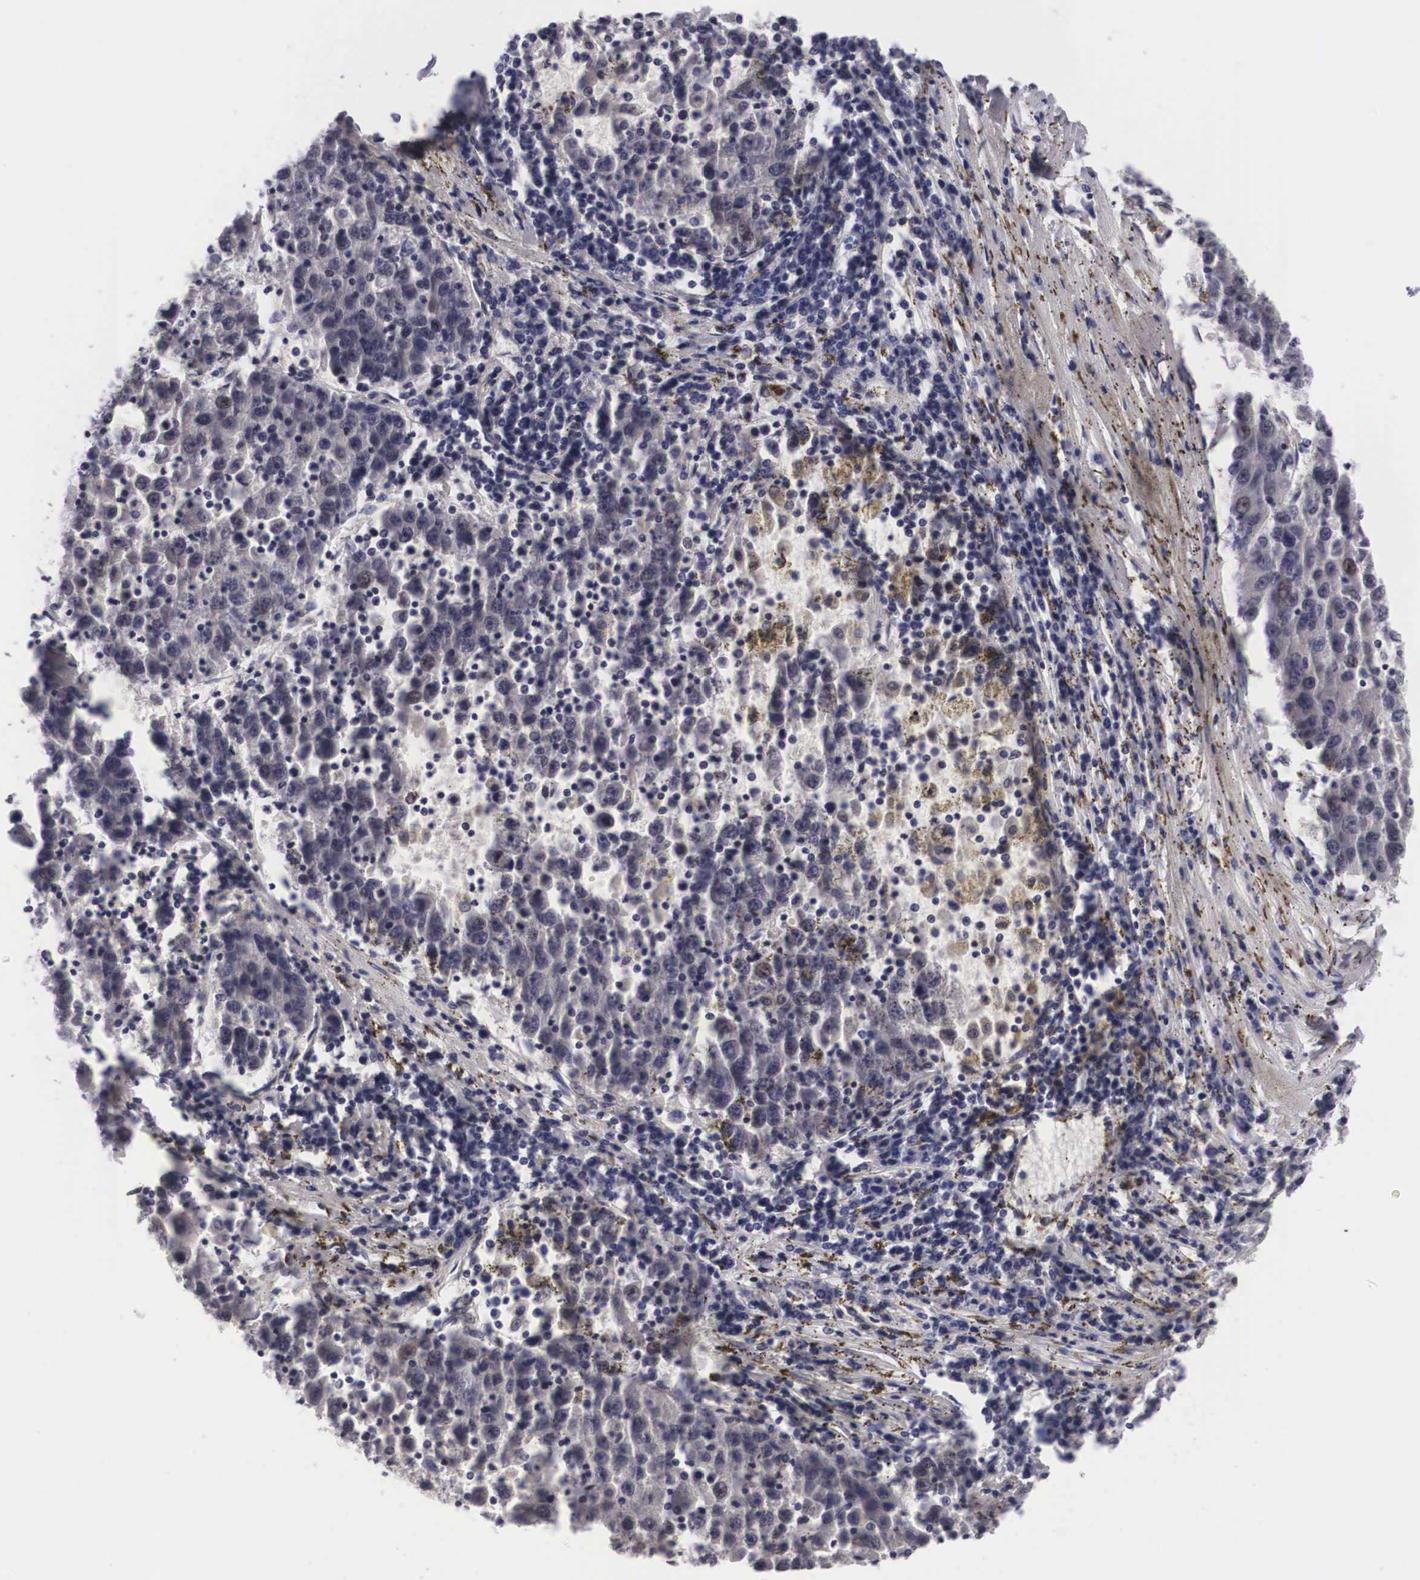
{"staining": {"intensity": "weak", "quantity": "<25%", "location": "cytoplasmic/membranous"}, "tissue": "liver cancer", "cell_type": "Tumor cells", "image_type": "cancer", "snomed": [{"axis": "morphology", "description": "Carcinoma, Hepatocellular, NOS"}, {"axis": "topography", "description": "Liver"}], "caption": "This is an immunohistochemistry (IHC) photomicrograph of liver hepatocellular carcinoma. There is no expression in tumor cells.", "gene": "OTX2", "patient": {"sex": "male", "age": 49}}